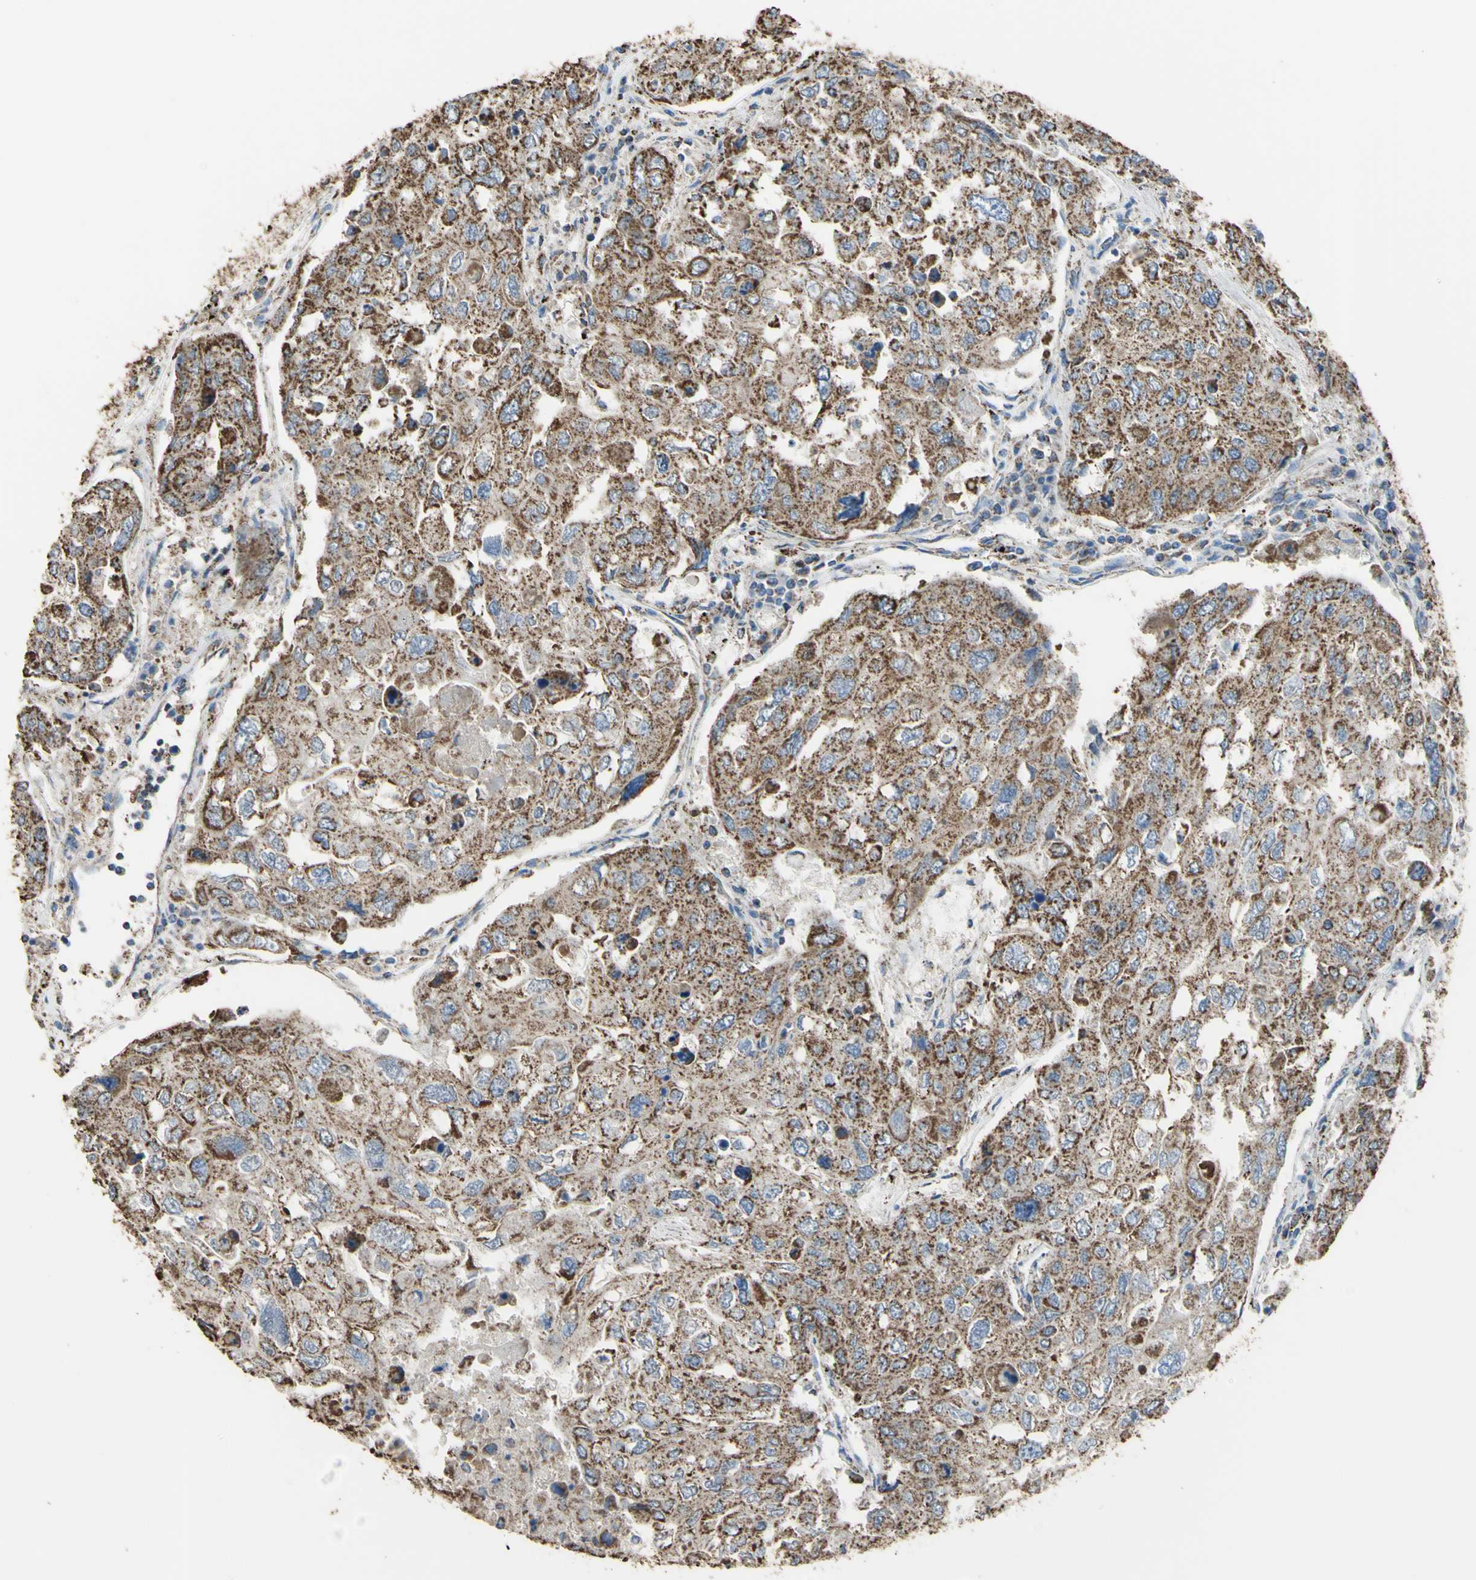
{"staining": {"intensity": "moderate", "quantity": ">75%", "location": "cytoplasmic/membranous"}, "tissue": "urothelial cancer", "cell_type": "Tumor cells", "image_type": "cancer", "snomed": [{"axis": "morphology", "description": "Urothelial carcinoma, High grade"}, {"axis": "topography", "description": "Lymph node"}, {"axis": "topography", "description": "Urinary bladder"}], "caption": "Immunohistochemistry micrograph of human high-grade urothelial carcinoma stained for a protein (brown), which demonstrates medium levels of moderate cytoplasmic/membranous staining in about >75% of tumor cells.", "gene": "CMKLR2", "patient": {"sex": "male", "age": 51}}